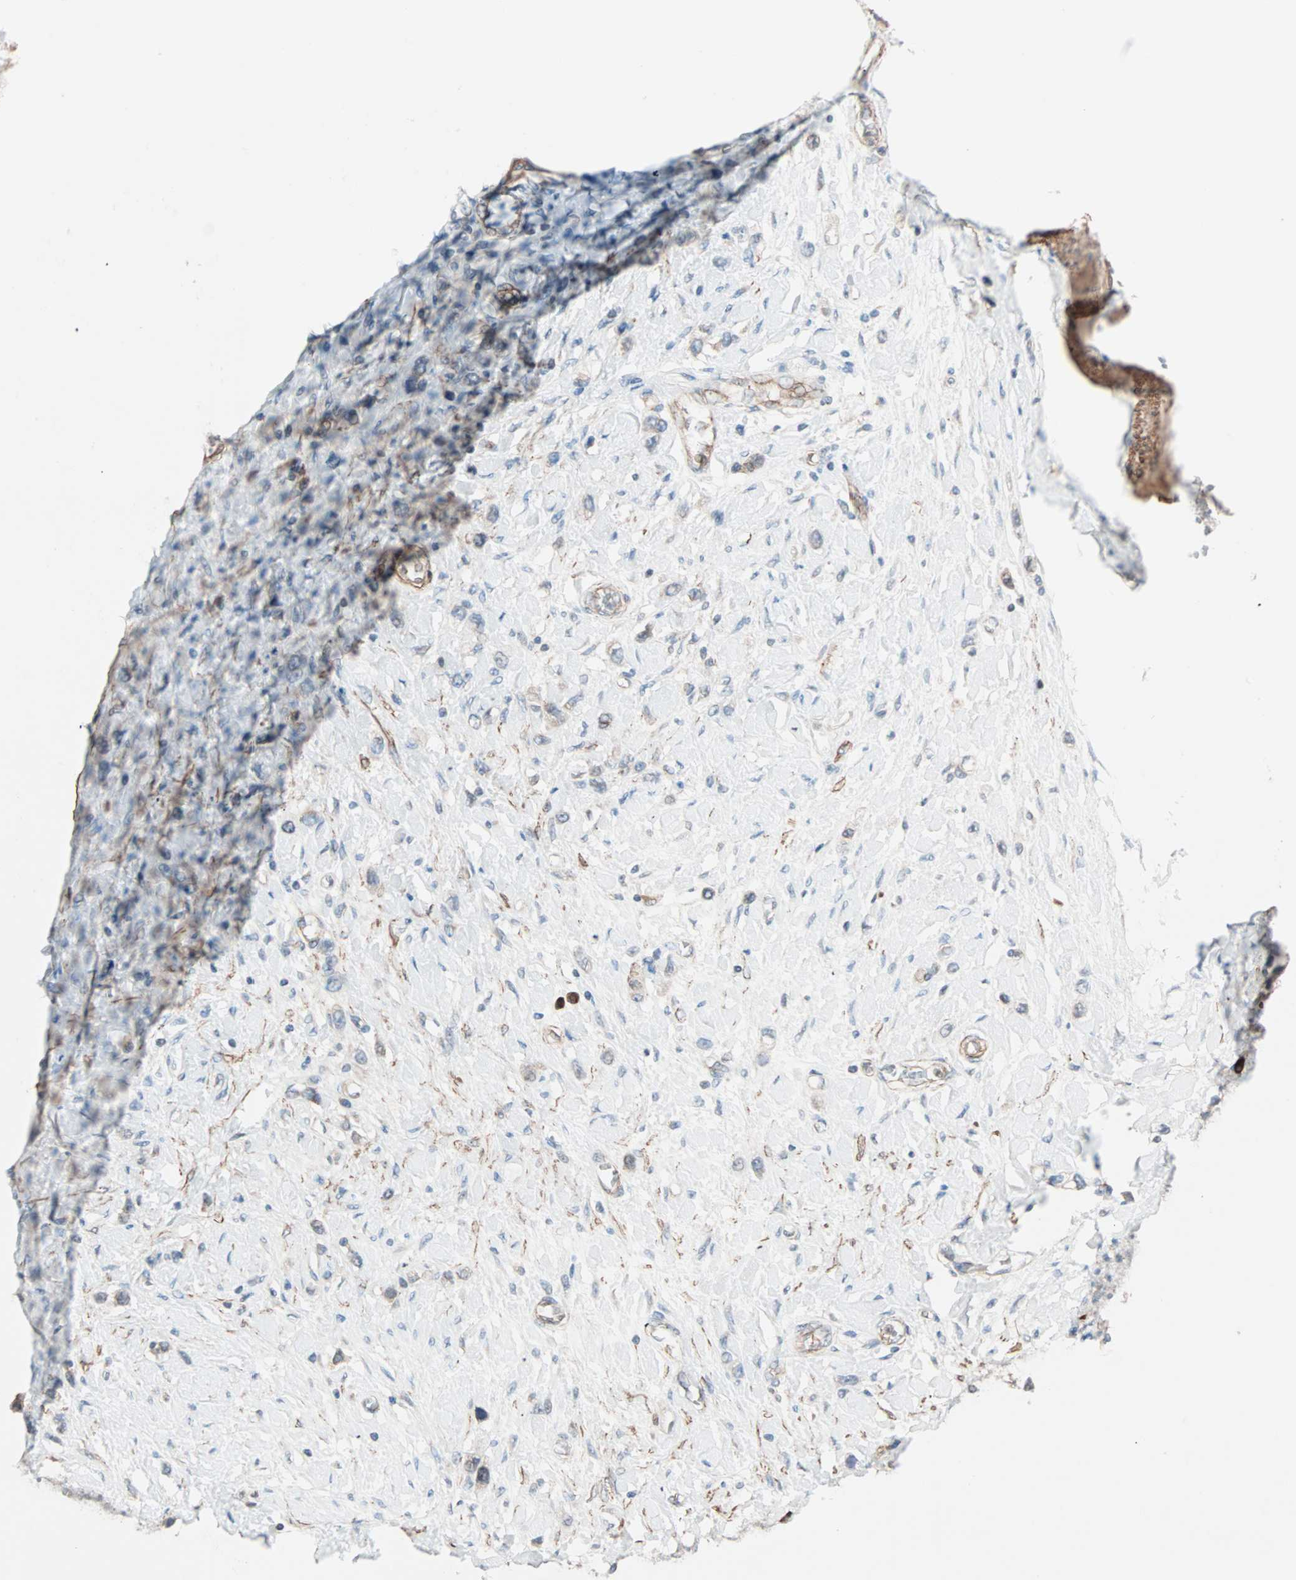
{"staining": {"intensity": "weak", "quantity": "25%-75%", "location": "cytoplasmic/membranous"}, "tissue": "stomach cancer", "cell_type": "Tumor cells", "image_type": "cancer", "snomed": [{"axis": "morphology", "description": "Normal tissue, NOS"}, {"axis": "morphology", "description": "Adenocarcinoma, NOS"}, {"axis": "topography", "description": "Stomach, upper"}, {"axis": "topography", "description": "Stomach"}], "caption": "The immunohistochemical stain labels weak cytoplasmic/membranous positivity in tumor cells of adenocarcinoma (stomach) tissue.", "gene": "ALG5", "patient": {"sex": "female", "age": 65}}